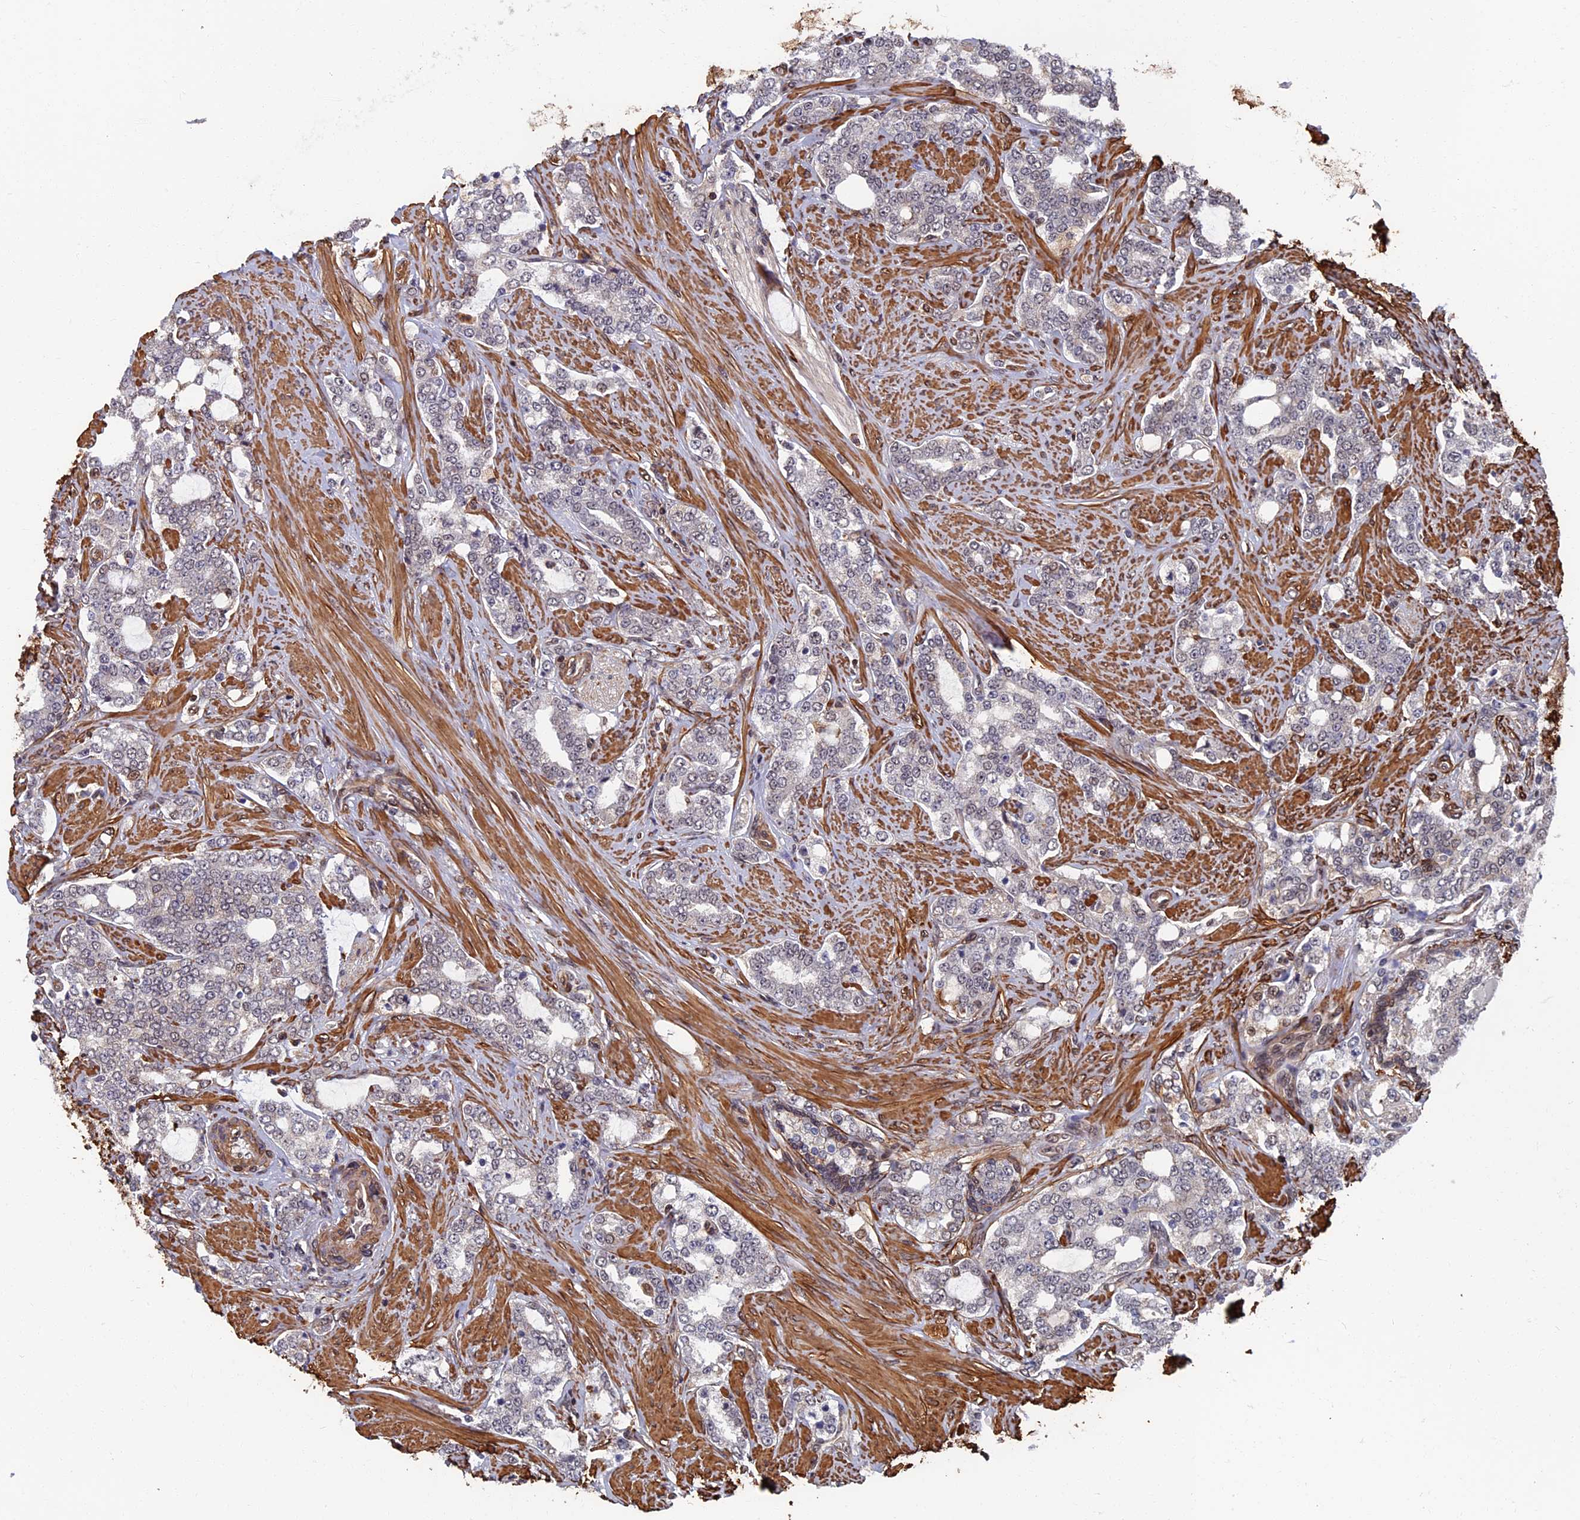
{"staining": {"intensity": "negative", "quantity": "none", "location": "none"}, "tissue": "prostate cancer", "cell_type": "Tumor cells", "image_type": "cancer", "snomed": [{"axis": "morphology", "description": "Adenocarcinoma, High grade"}, {"axis": "topography", "description": "Prostate"}], "caption": "A photomicrograph of adenocarcinoma (high-grade) (prostate) stained for a protein demonstrates no brown staining in tumor cells.", "gene": "CTDP1", "patient": {"sex": "male", "age": 64}}